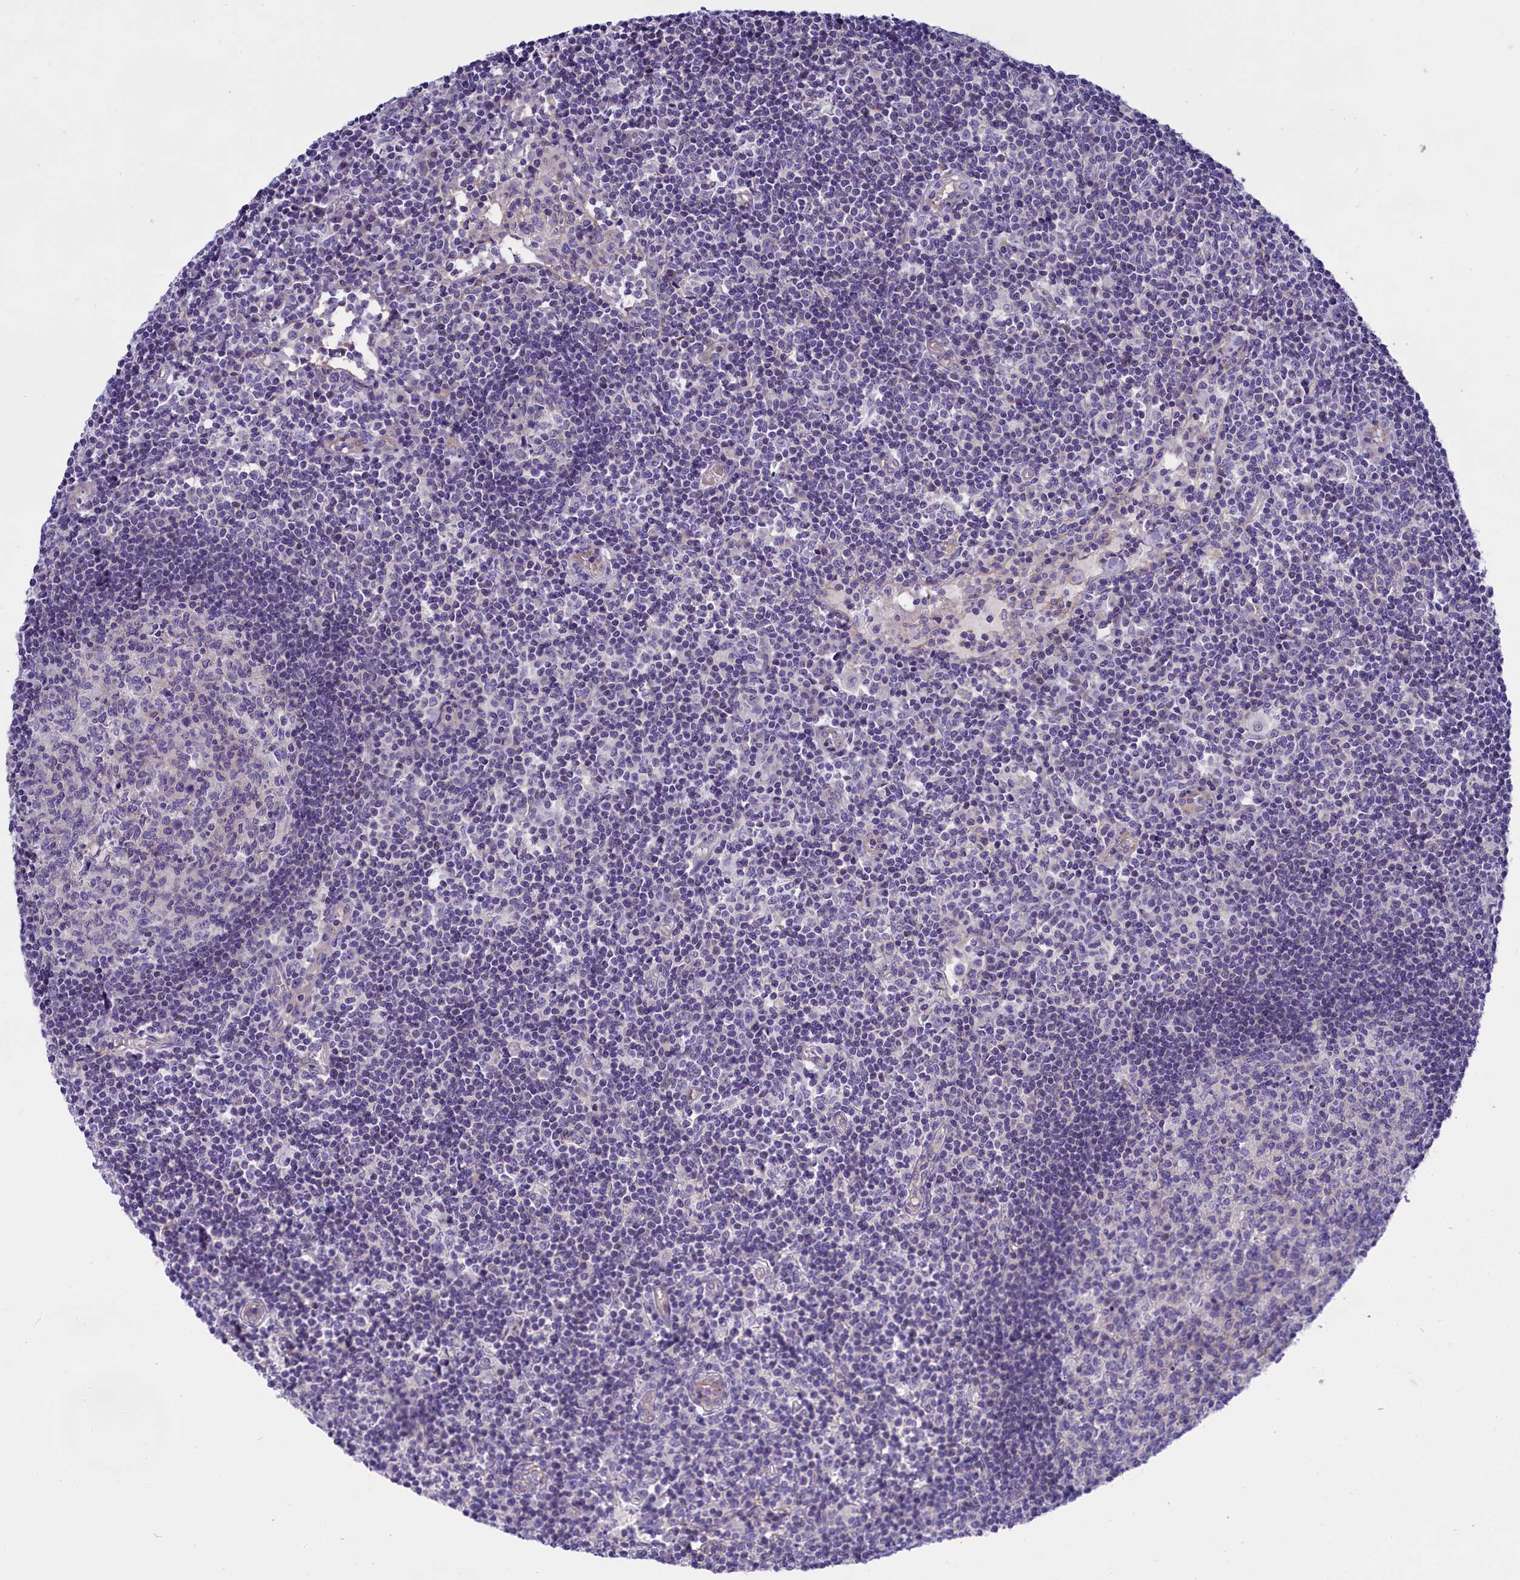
{"staining": {"intensity": "negative", "quantity": "none", "location": "none"}, "tissue": "lymph node", "cell_type": "Germinal center cells", "image_type": "normal", "snomed": [{"axis": "morphology", "description": "Normal tissue, NOS"}, {"axis": "topography", "description": "Lymph node"}], "caption": "Immunohistochemical staining of normal lymph node exhibits no significant expression in germinal center cells.", "gene": "PPP1R13L", "patient": {"sex": "female", "age": 55}}